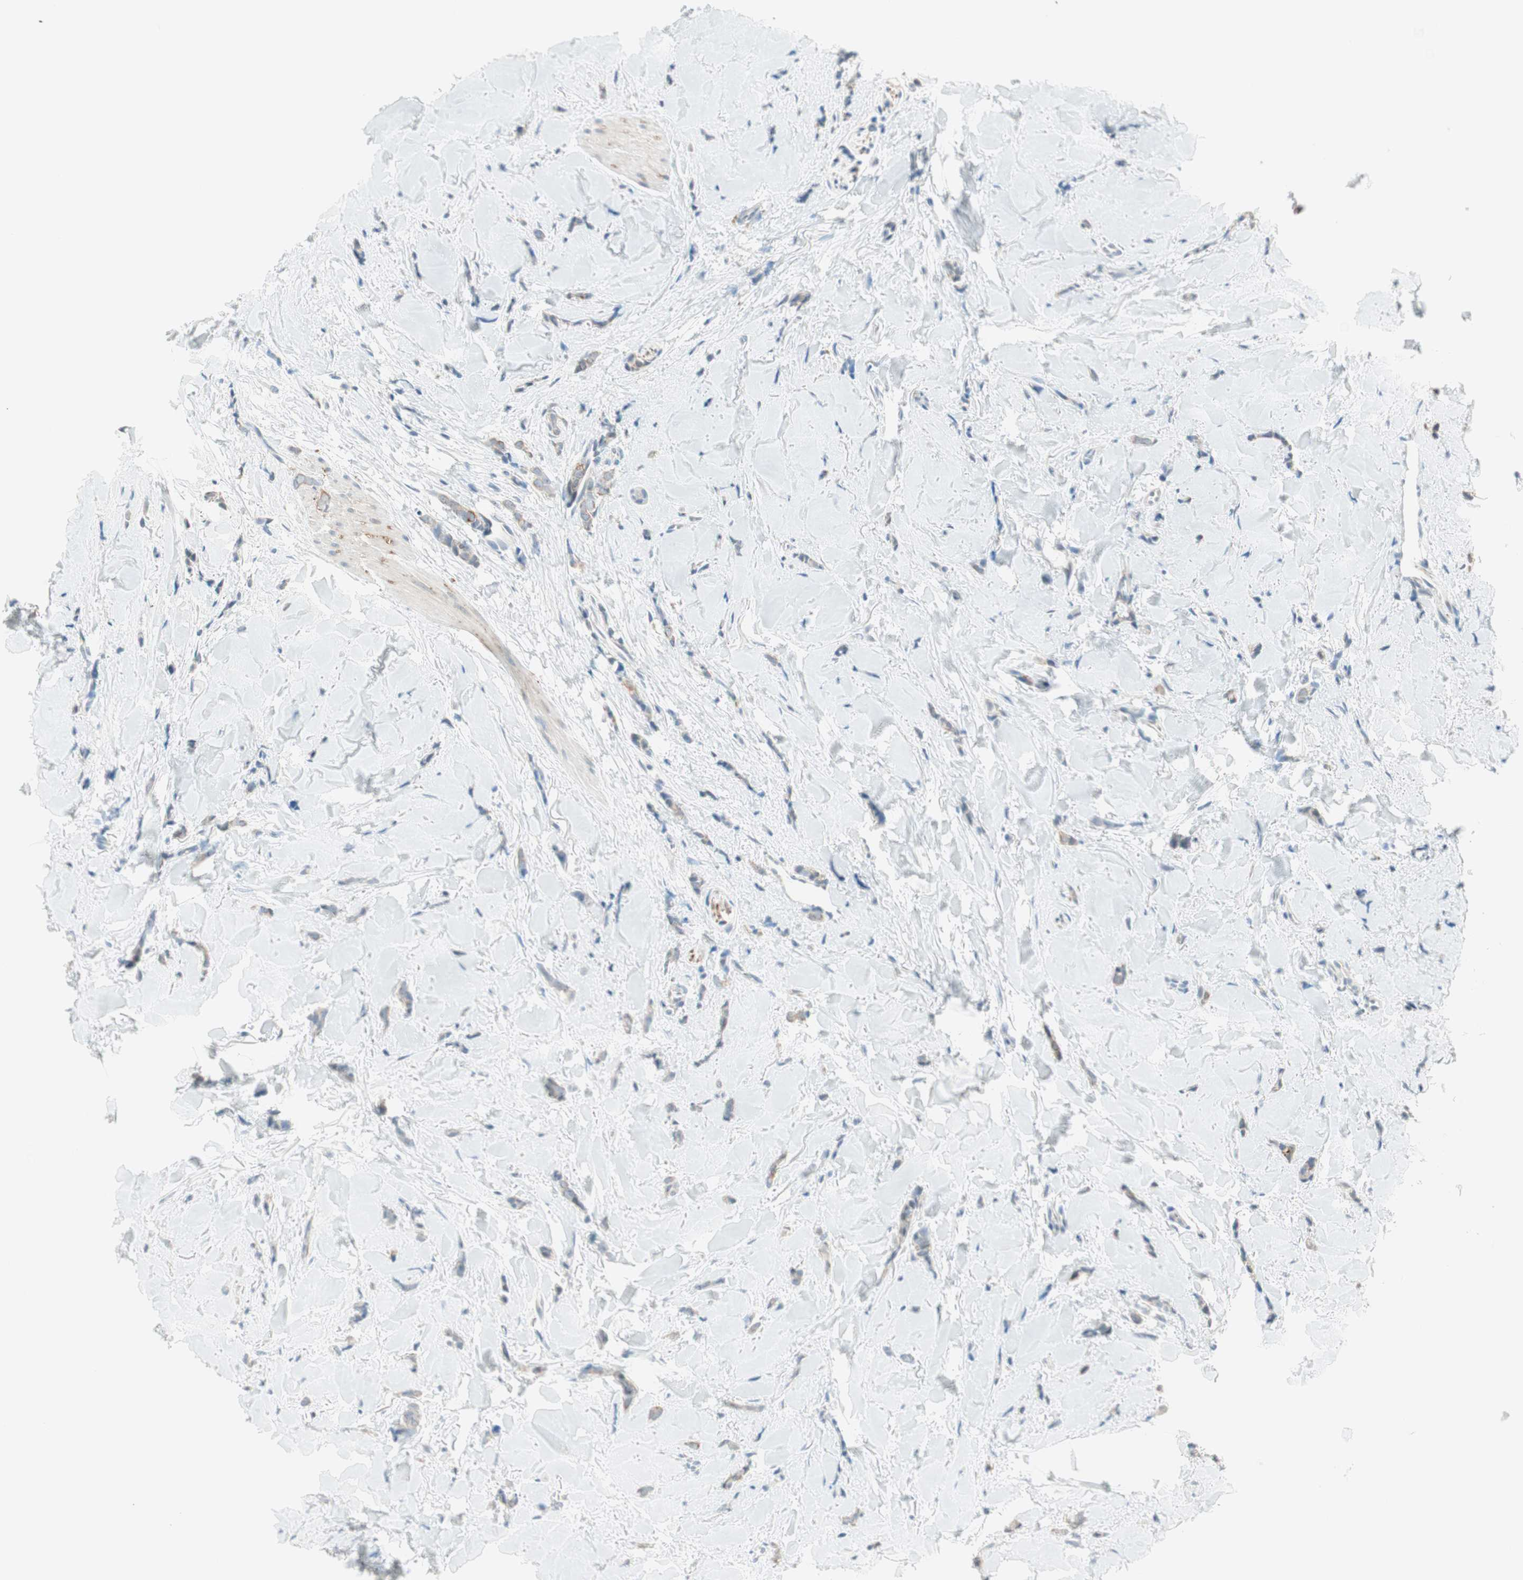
{"staining": {"intensity": "negative", "quantity": "none", "location": "none"}, "tissue": "breast cancer", "cell_type": "Tumor cells", "image_type": "cancer", "snomed": [{"axis": "morphology", "description": "Lobular carcinoma"}, {"axis": "topography", "description": "Skin"}, {"axis": "topography", "description": "Breast"}], "caption": "An image of breast cancer stained for a protein reveals no brown staining in tumor cells.", "gene": "GNAO1", "patient": {"sex": "female", "age": 46}}